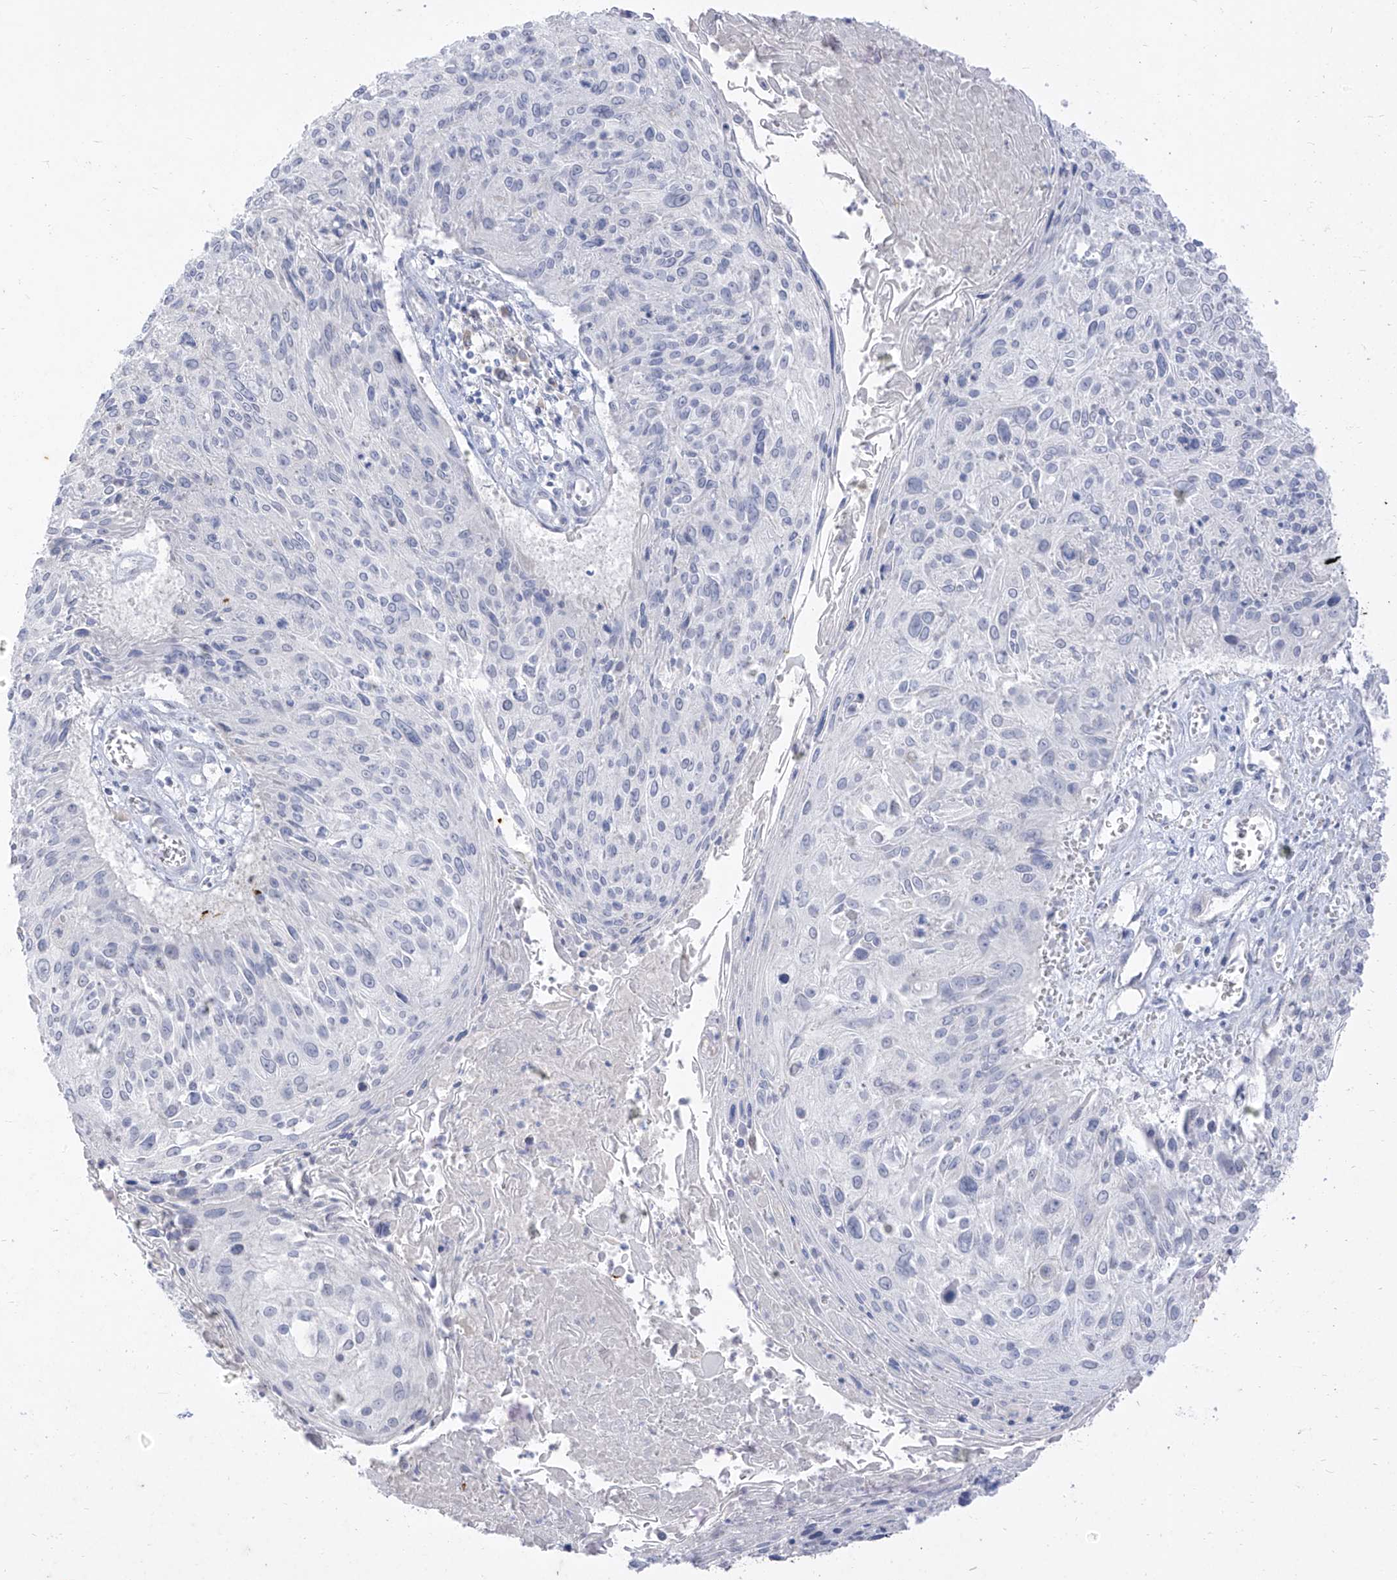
{"staining": {"intensity": "negative", "quantity": "none", "location": "none"}, "tissue": "cervical cancer", "cell_type": "Tumor cells", "image_type": "cancer", "snomed": [{"axis": "morphology", "description": "Squamous cell carcinoma, NOS"}, {"axis": "topography", "description": "Cervix"}], "caption": "Immunohistochemistry micrograph of neoplastic tissue: human cervical cancer stained with DAB (3,3'-diaminobenzidine) shows no significant protein staining in tumor cells.", "gene": "TGM4", "patient": {"sex": "female", "age": 51}}